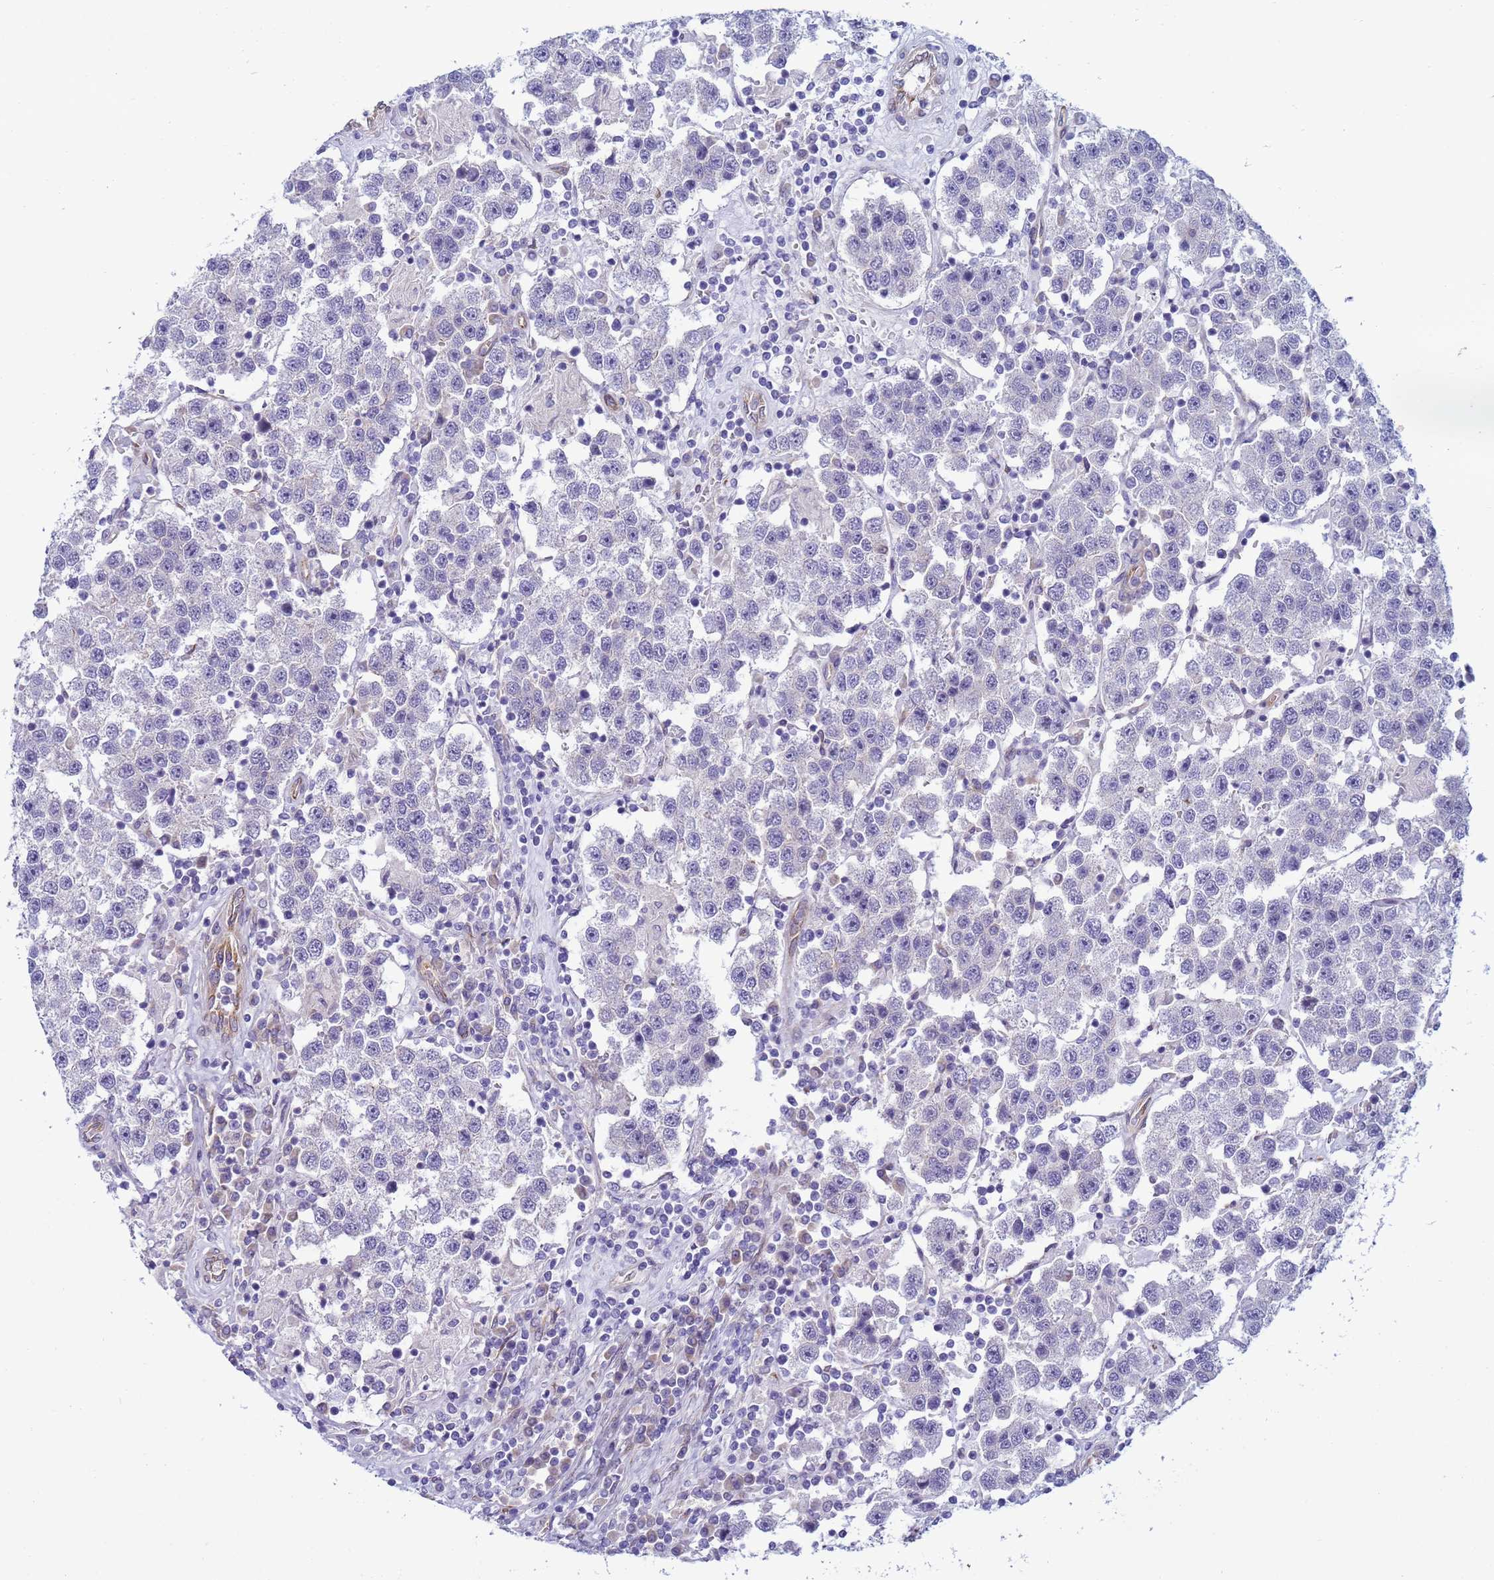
{"staining": {"intensity": "negative", "quantity": "none", "location": "none"}, "tissue": "testis cancer", "cell_type": "Tumor cells", "image_type": "cancer", "snomed": [{"axis": "morphology", "description": "Seminoma, NOS"}, {"axis": "topography", "description": "Testis"}], "caption": "Protein analysis of testis cancer (seminoma) exhibits no significant positivity in tumor cells. (DAB immunohistochemistry, high magnification).", "gene": "TRPC6", "patient": {"sex": "male", "age": 37}}